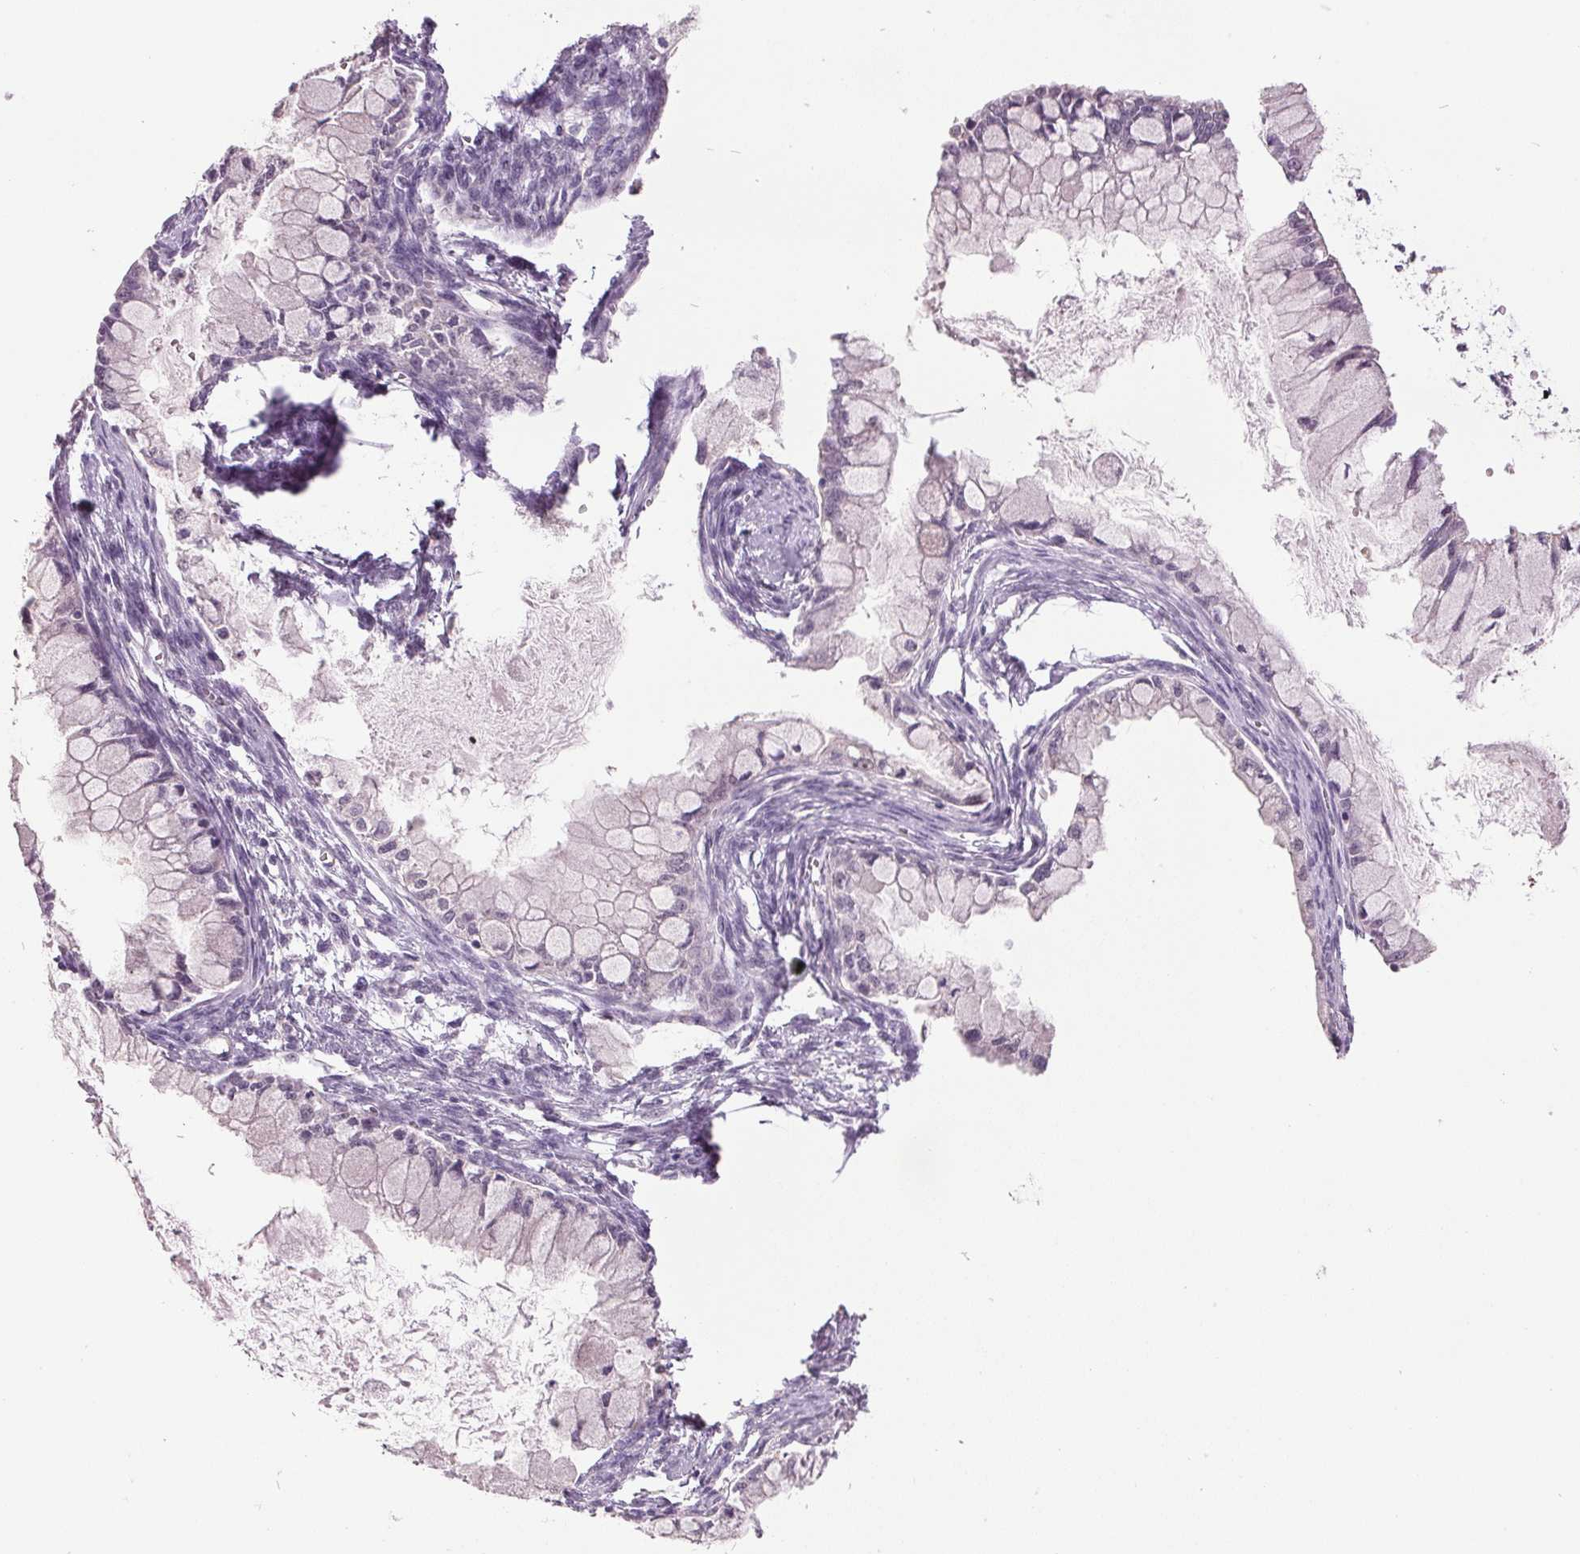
{"staining": {"intensity": "negative", "quantity": "none", "location": "none"}, "tissue": "ovarian cancer", "cell_type": "Tumor cells", "image_type": "cancer", "snomed": [{"axis": "morphology", "description": "Cystadenocarcinoma, mucinous, NOS"}, {"axis": "topography", "description": "Ovary"}], "caption": "Immunohistochemical staining of mucinous cystadenocarcinoma (ovarian) demonstrates no significant expression in tumor cells.", "gene": "C2orf16", "patient": {"sex": "female", "age": 34}}